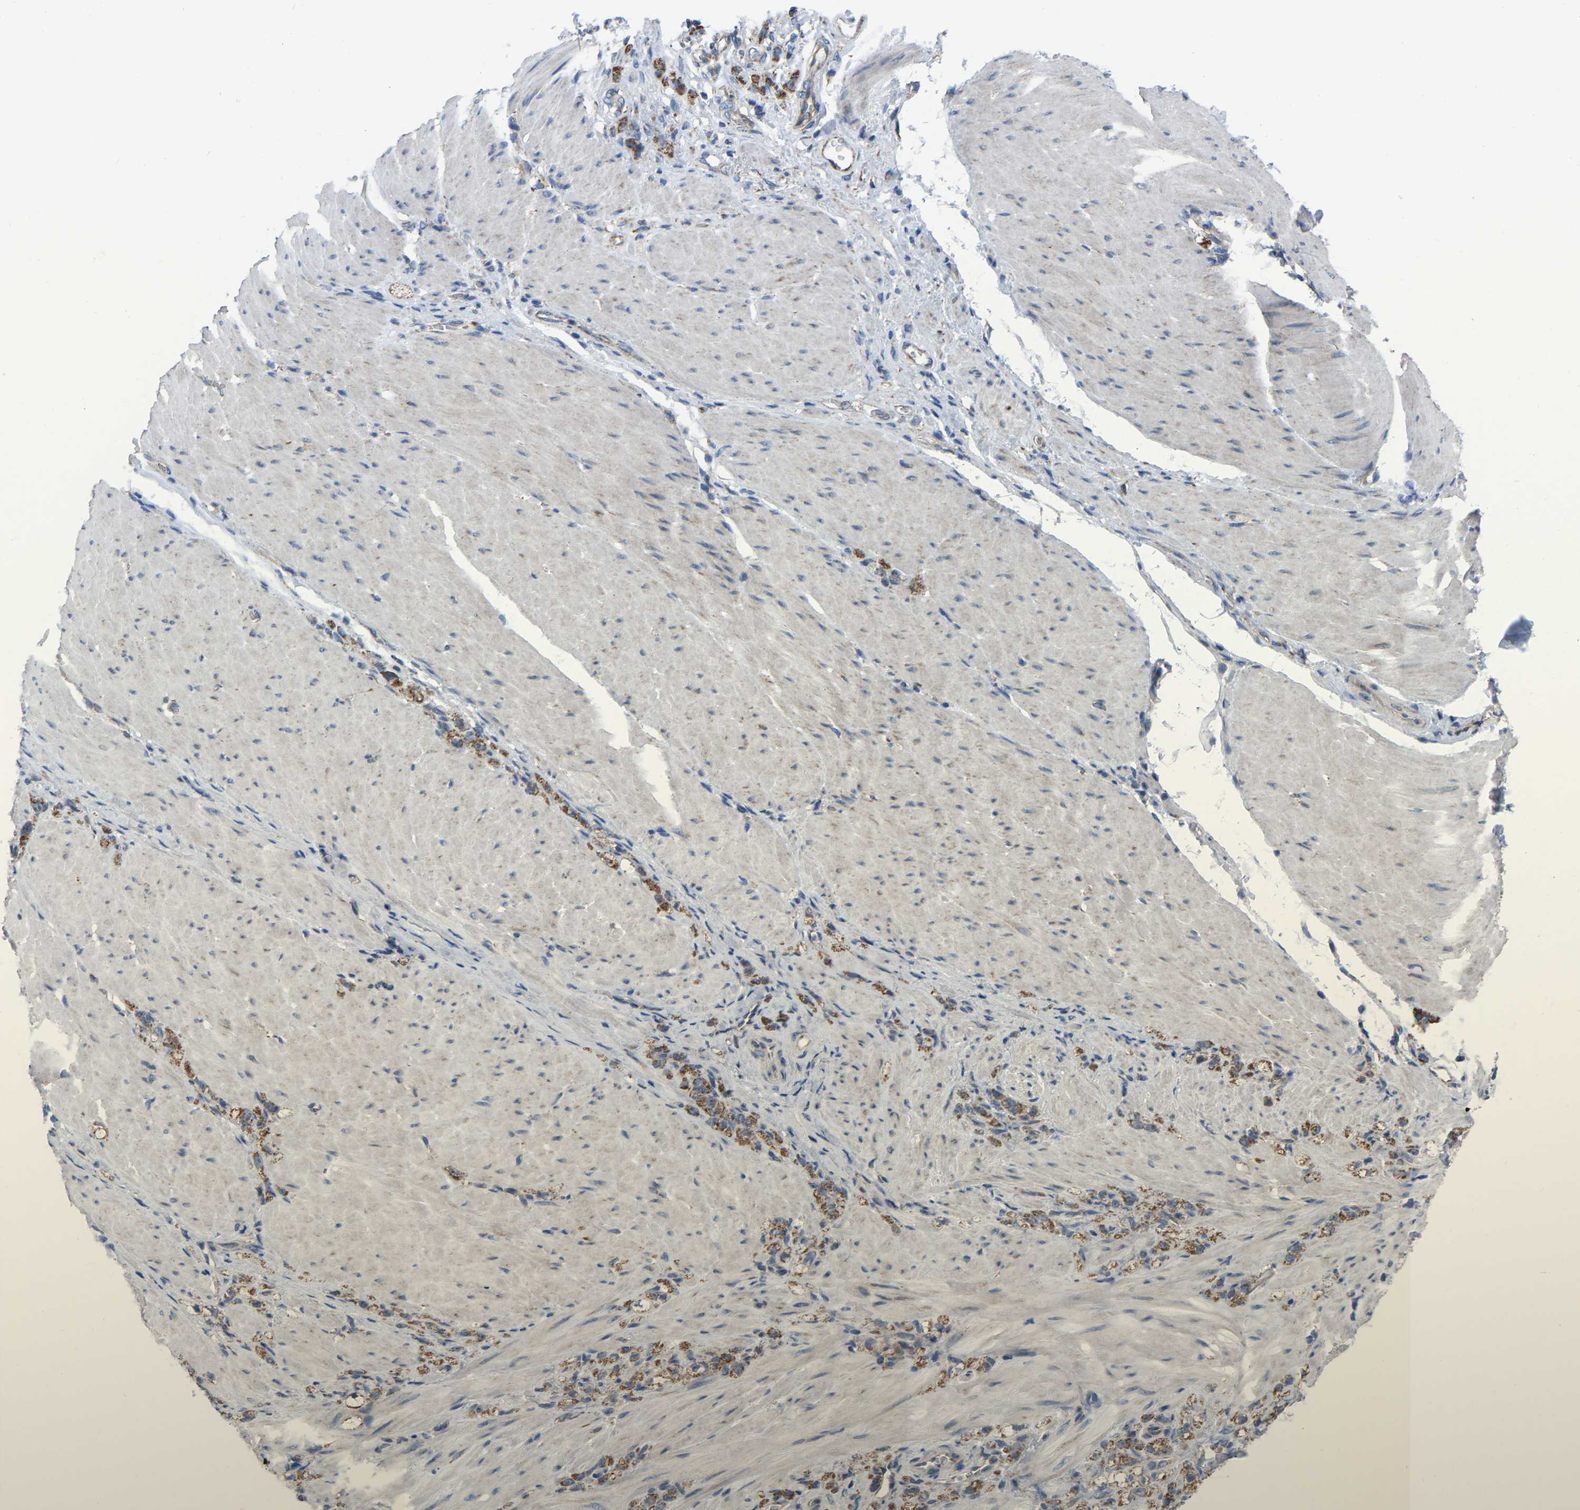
{"staining": {"intensity": "moderate", "quantity": ">75%", "location": "cytoplasmic/membranous"}, "tissue": "stomach cancer", "cell_type": "Tumor cells", "image_type": "cancer", "snomed": [{"axis": "morphology", "description": "Normal tissue, NOS"}, {"axis": "morphology", "description": "Adenocarcinoma, NOS"}, {"axis": "topography", "description": "Stomach"}], "caption": "High-power microscopy captured an IHC micrograph of stomach adenocarcinoma, revealing moderate cytoplasmic/membranous expression in about >75% of tumor cells.", "gene": "BCL10", "patient": {"sex": "male", "age": 82}}